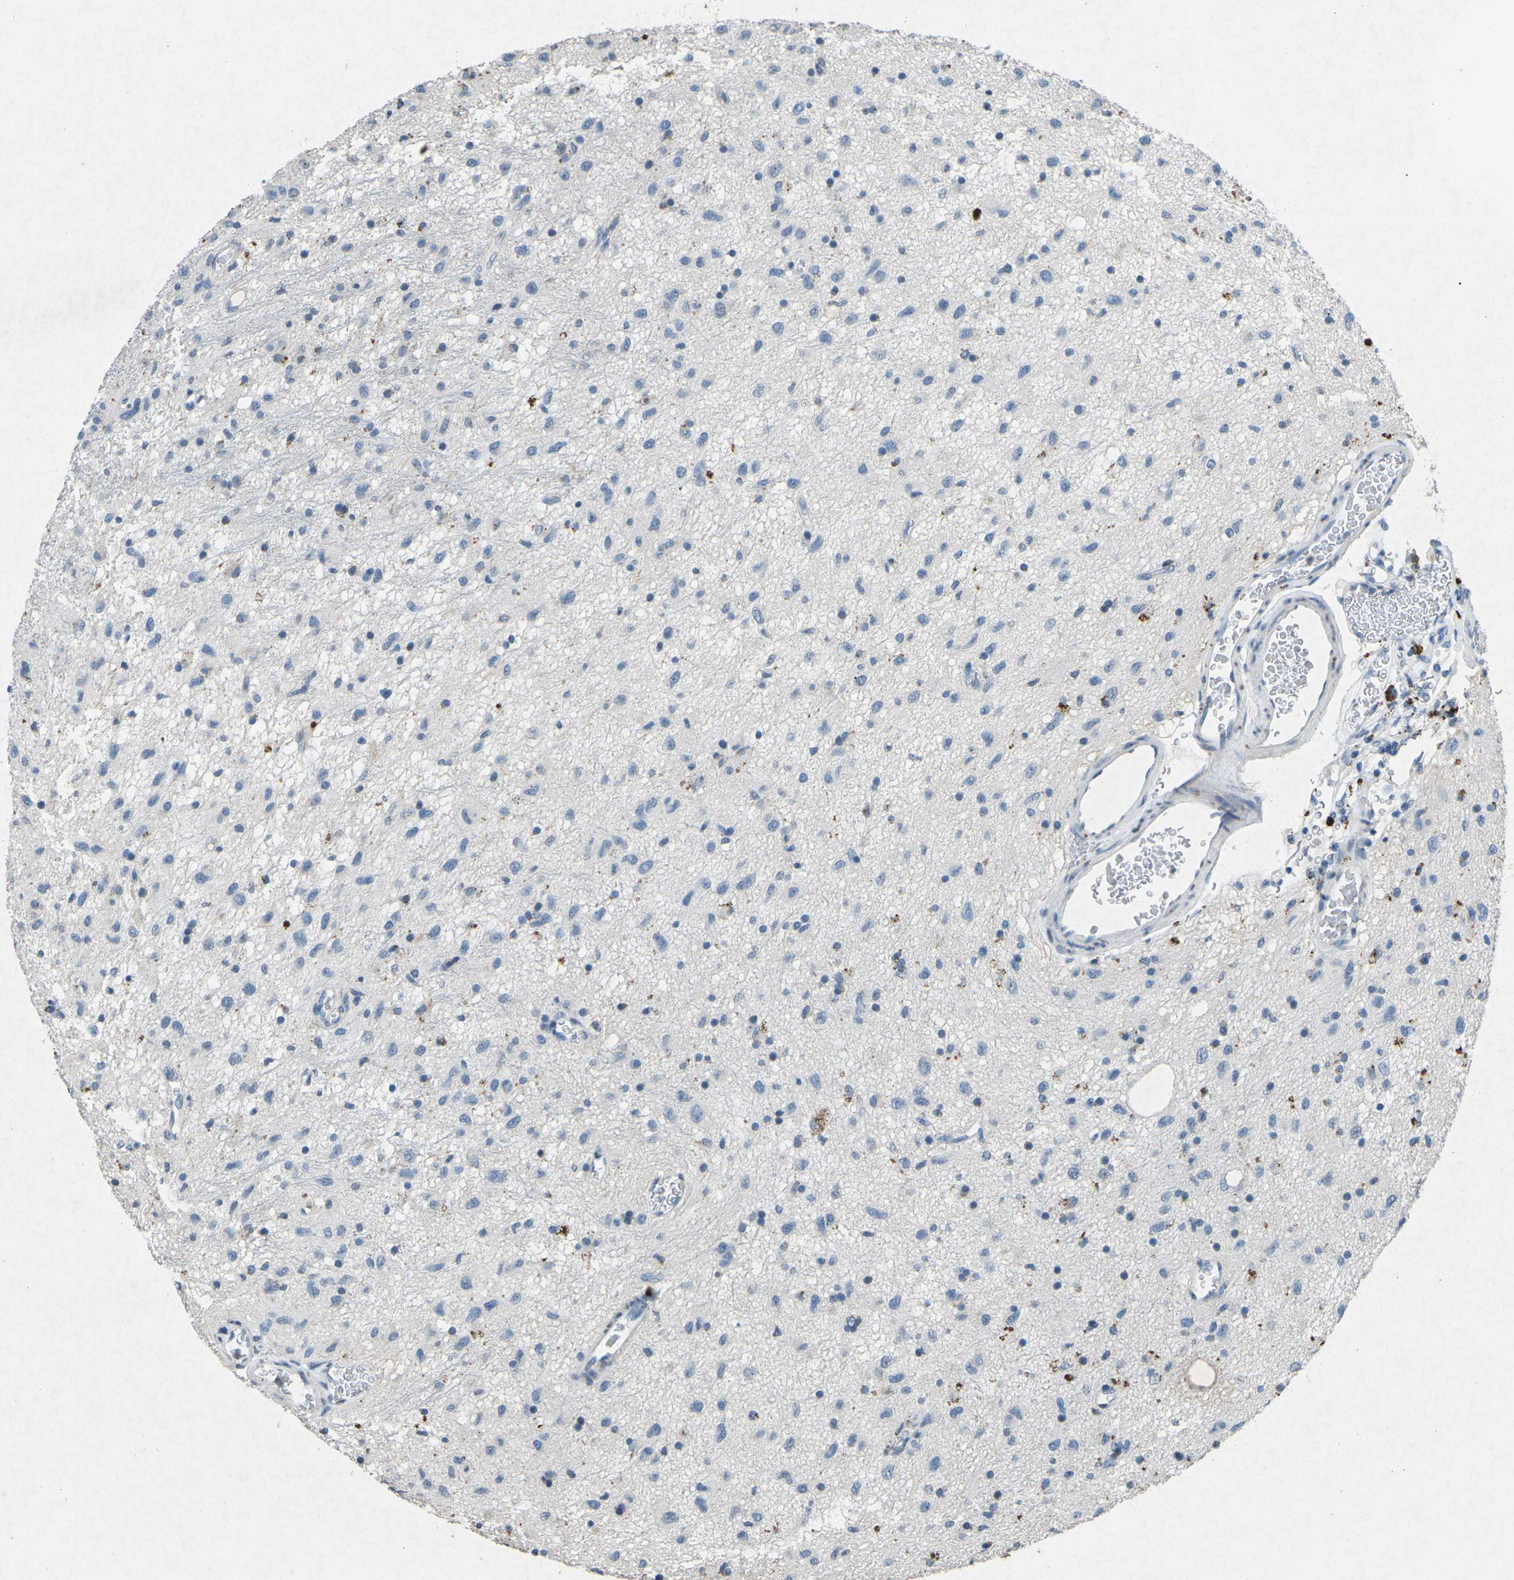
{"staining": {"intensity": "negative", "quantity": "none", "location": "none"}, "tissue": "glioma", "cell_type": "Tumor cells", "image_type": "cancer", "snomed": [{"axis": "morphology", "description": "Glioma, malignant, Low grade"}, {"axis": "topography", "description": "Brain"}], "caption": "DAB (3,3'-diaminobenzidine) immunohistochemical staining of glioma displays no significant staining in tumor cells. (Immunohistochemistry (ihc), brightfield microscopy, high magnification).", "gene": "A1BG", "patient": {"sex": "male", "age": 77}}